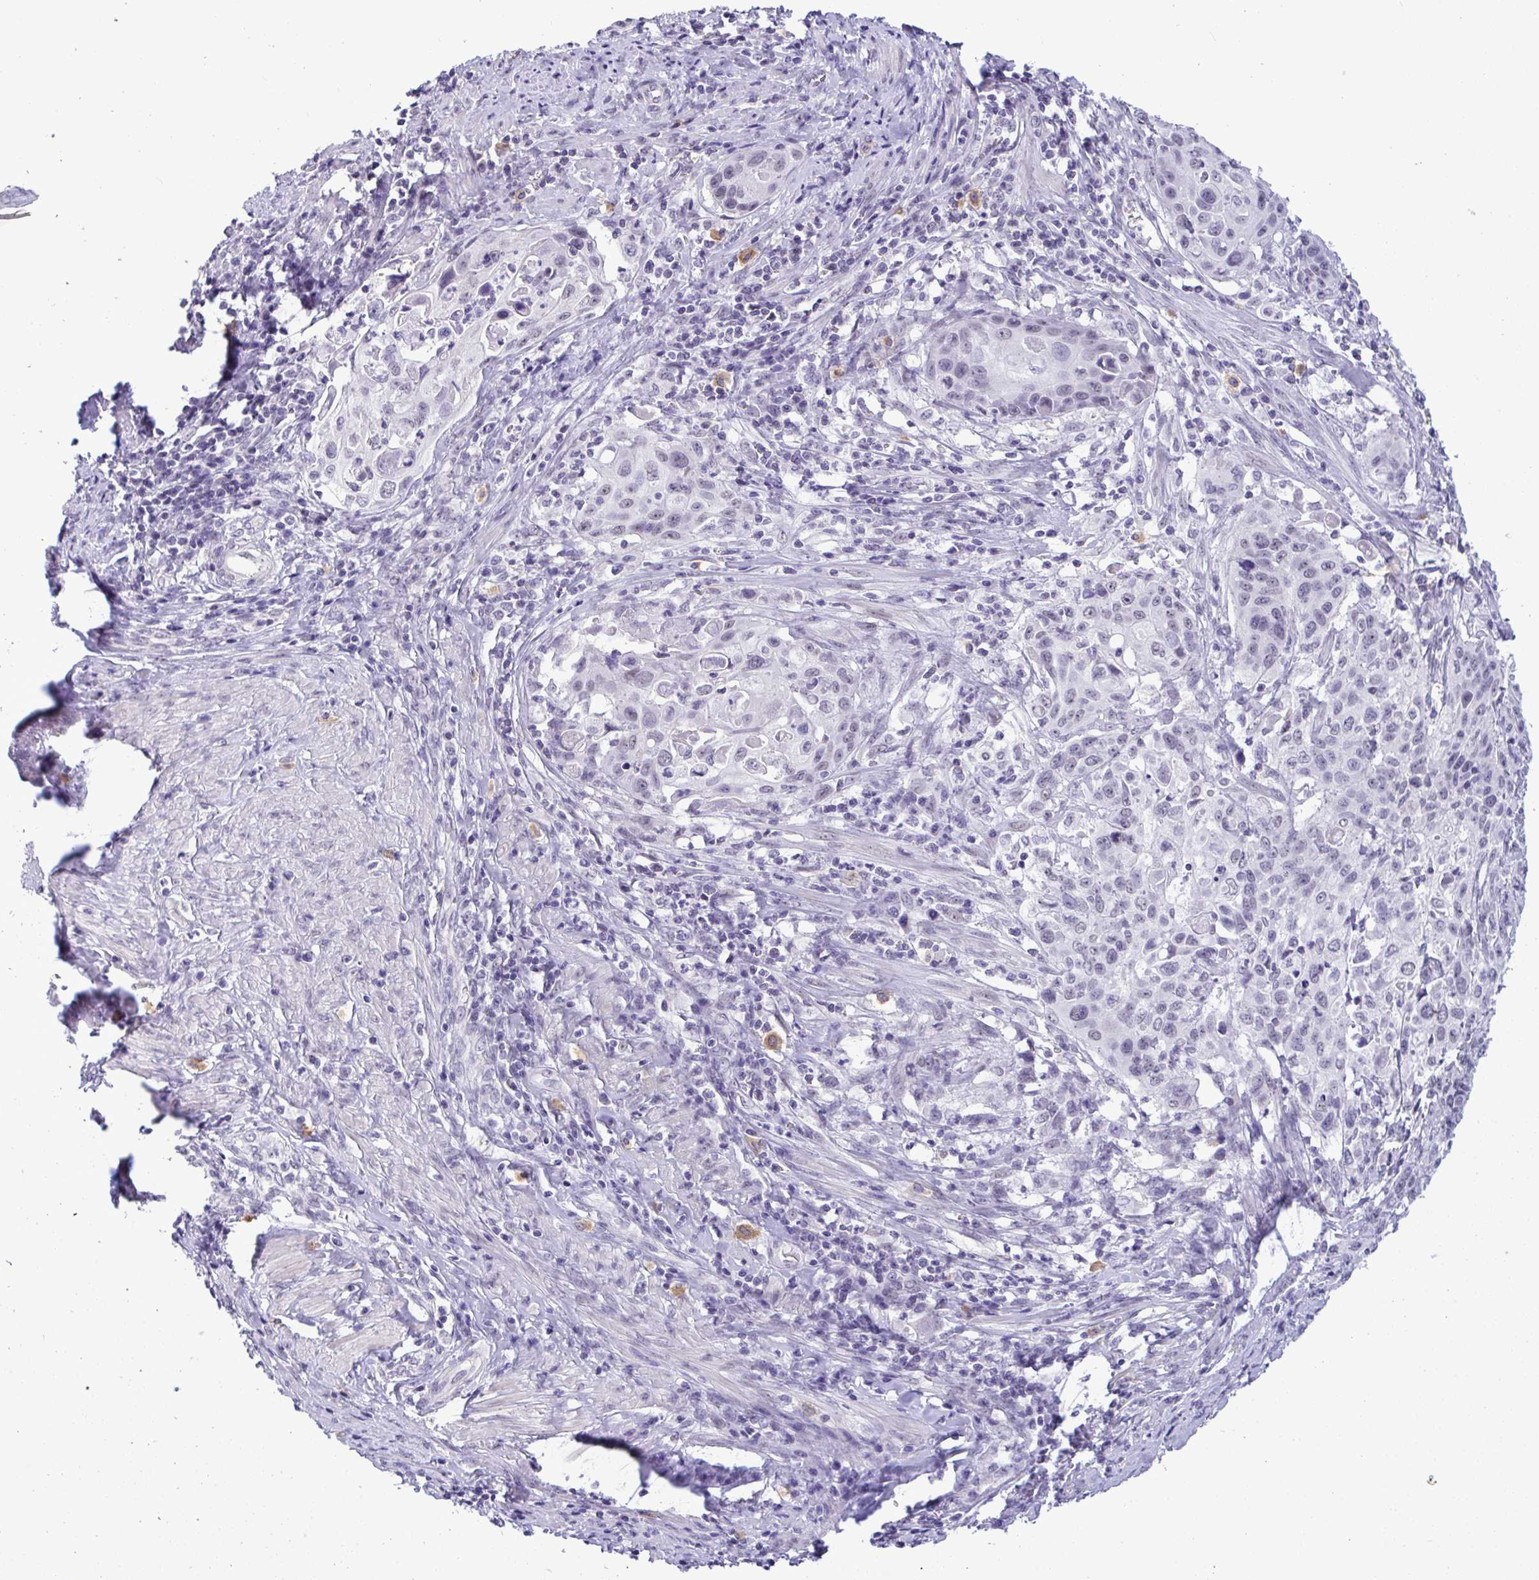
{"staining": {"intensity": "negative", "quantity": "none", "location": "none"}, "tissue": "cervical cancer", "cell_type": "Tumor cells", "image_type": "cancer", "snomed": [{"axis": "morphology", "description": "Squamous cell carcinoma, NOS"}, {"axis": "topography", "description": "Cervix"}], "caption": "High power microscopy histopathology image of an immunohistochemistry (IHC) micrograph of cervical cancer (squamous cell carcinoma), revealing no significant staining in tumor cells.", "gene": "YBX2", "patient": {"sex": "female", "age": 65}}